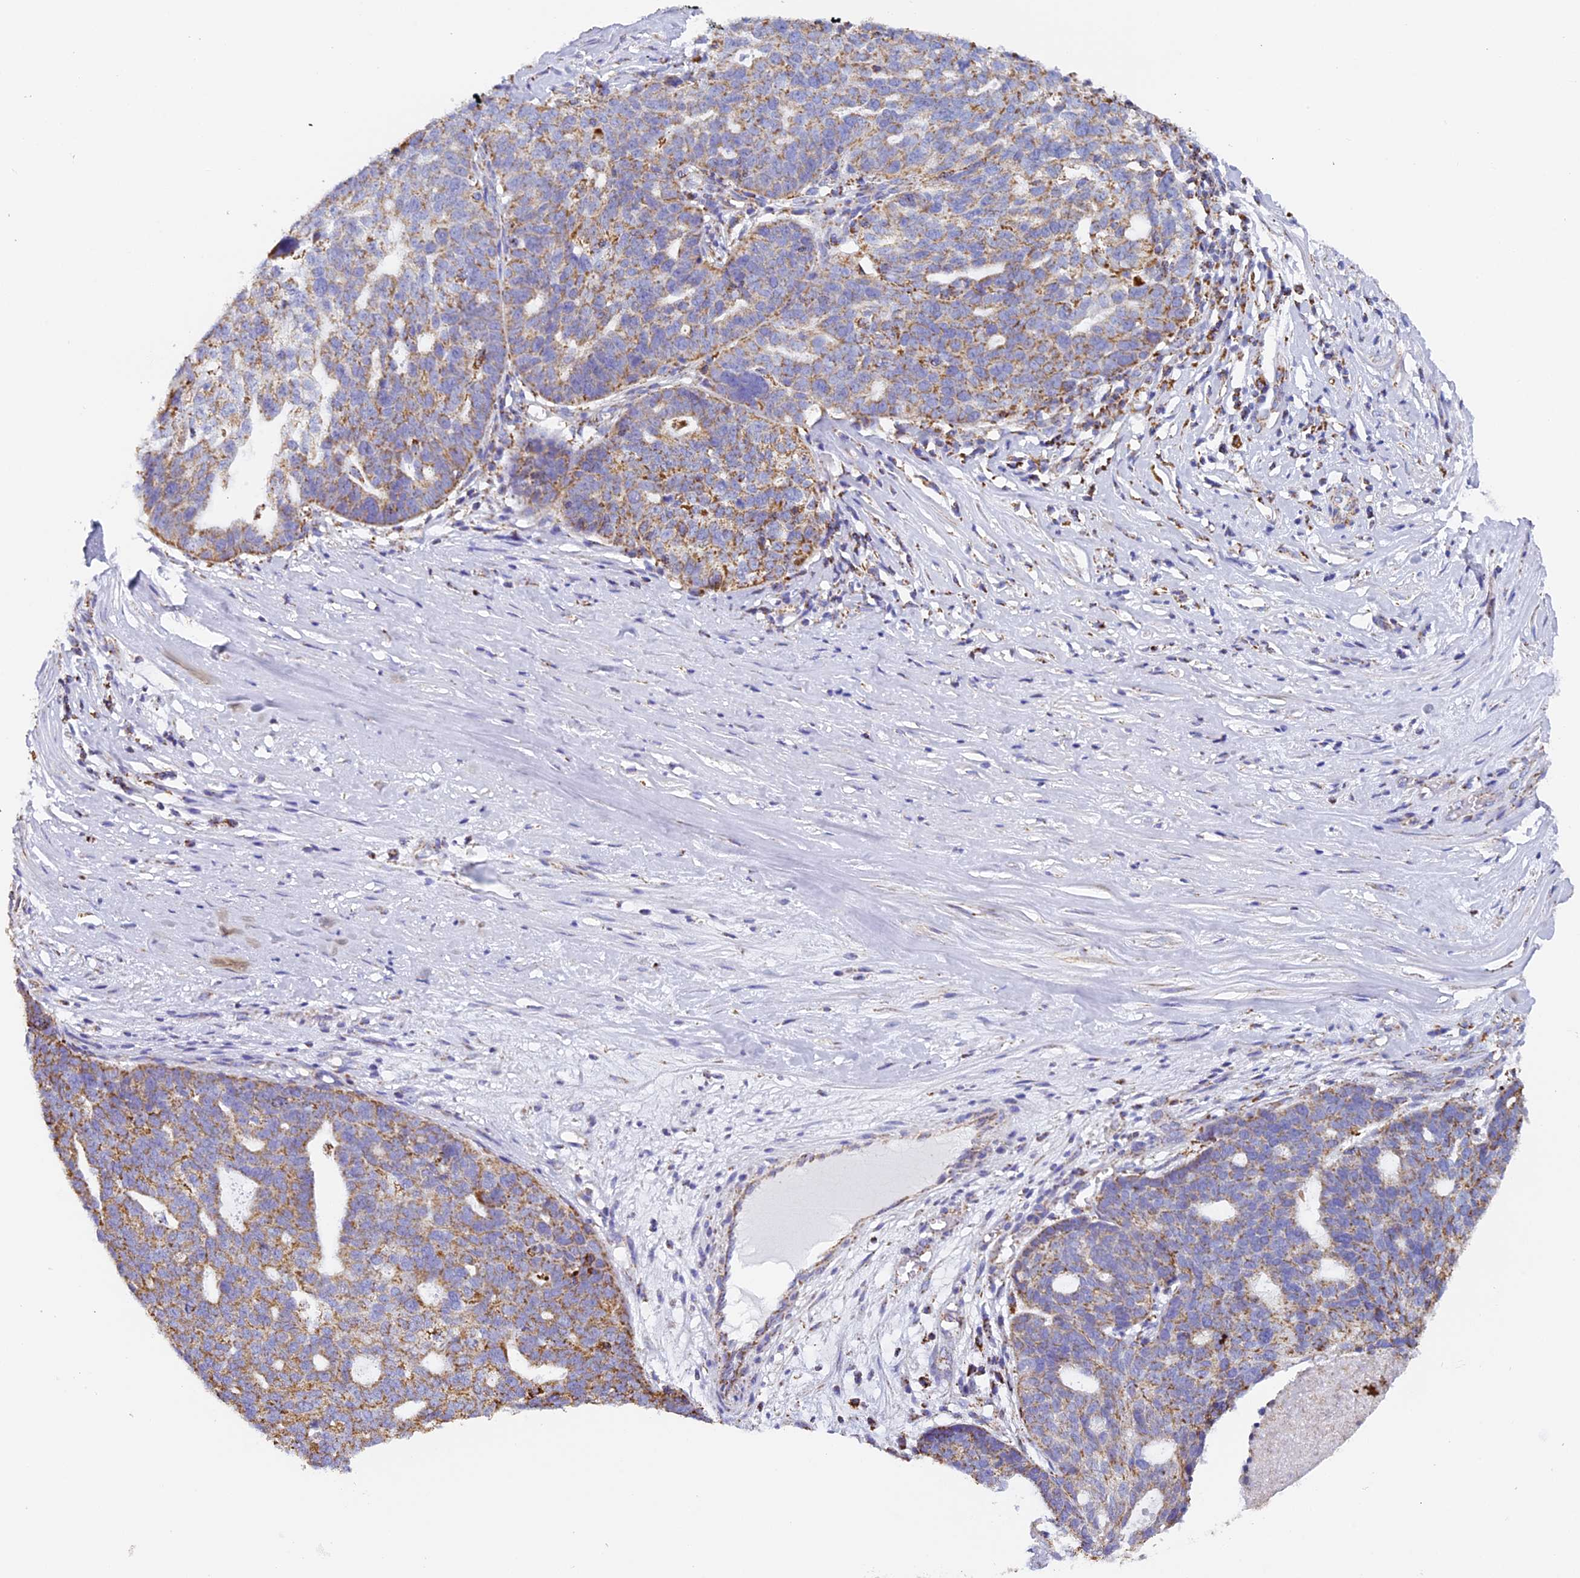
{"staining": {"intensity": "moderate", "quantity": "25%-75%", "location": "cytoplasmic/membranous"}, "tissue": "ovarian cancer", "cell_type": "Tumor cells", "image_type": "cancer", "snomed": [{"axis": "morphology", "description": "Cystadenocarcinoma, serous, NOS"}, {"axis": "topography", "description": "Ovary"}], "caption": "Protein staining displays moderate cytoplasmic/membranous positivity in approximately 25%-75% of tumor cells in ovarian serous cystadenocarcinoma.", "gene": "STK17A", "patient": {"sex": "female", "age": 59}}